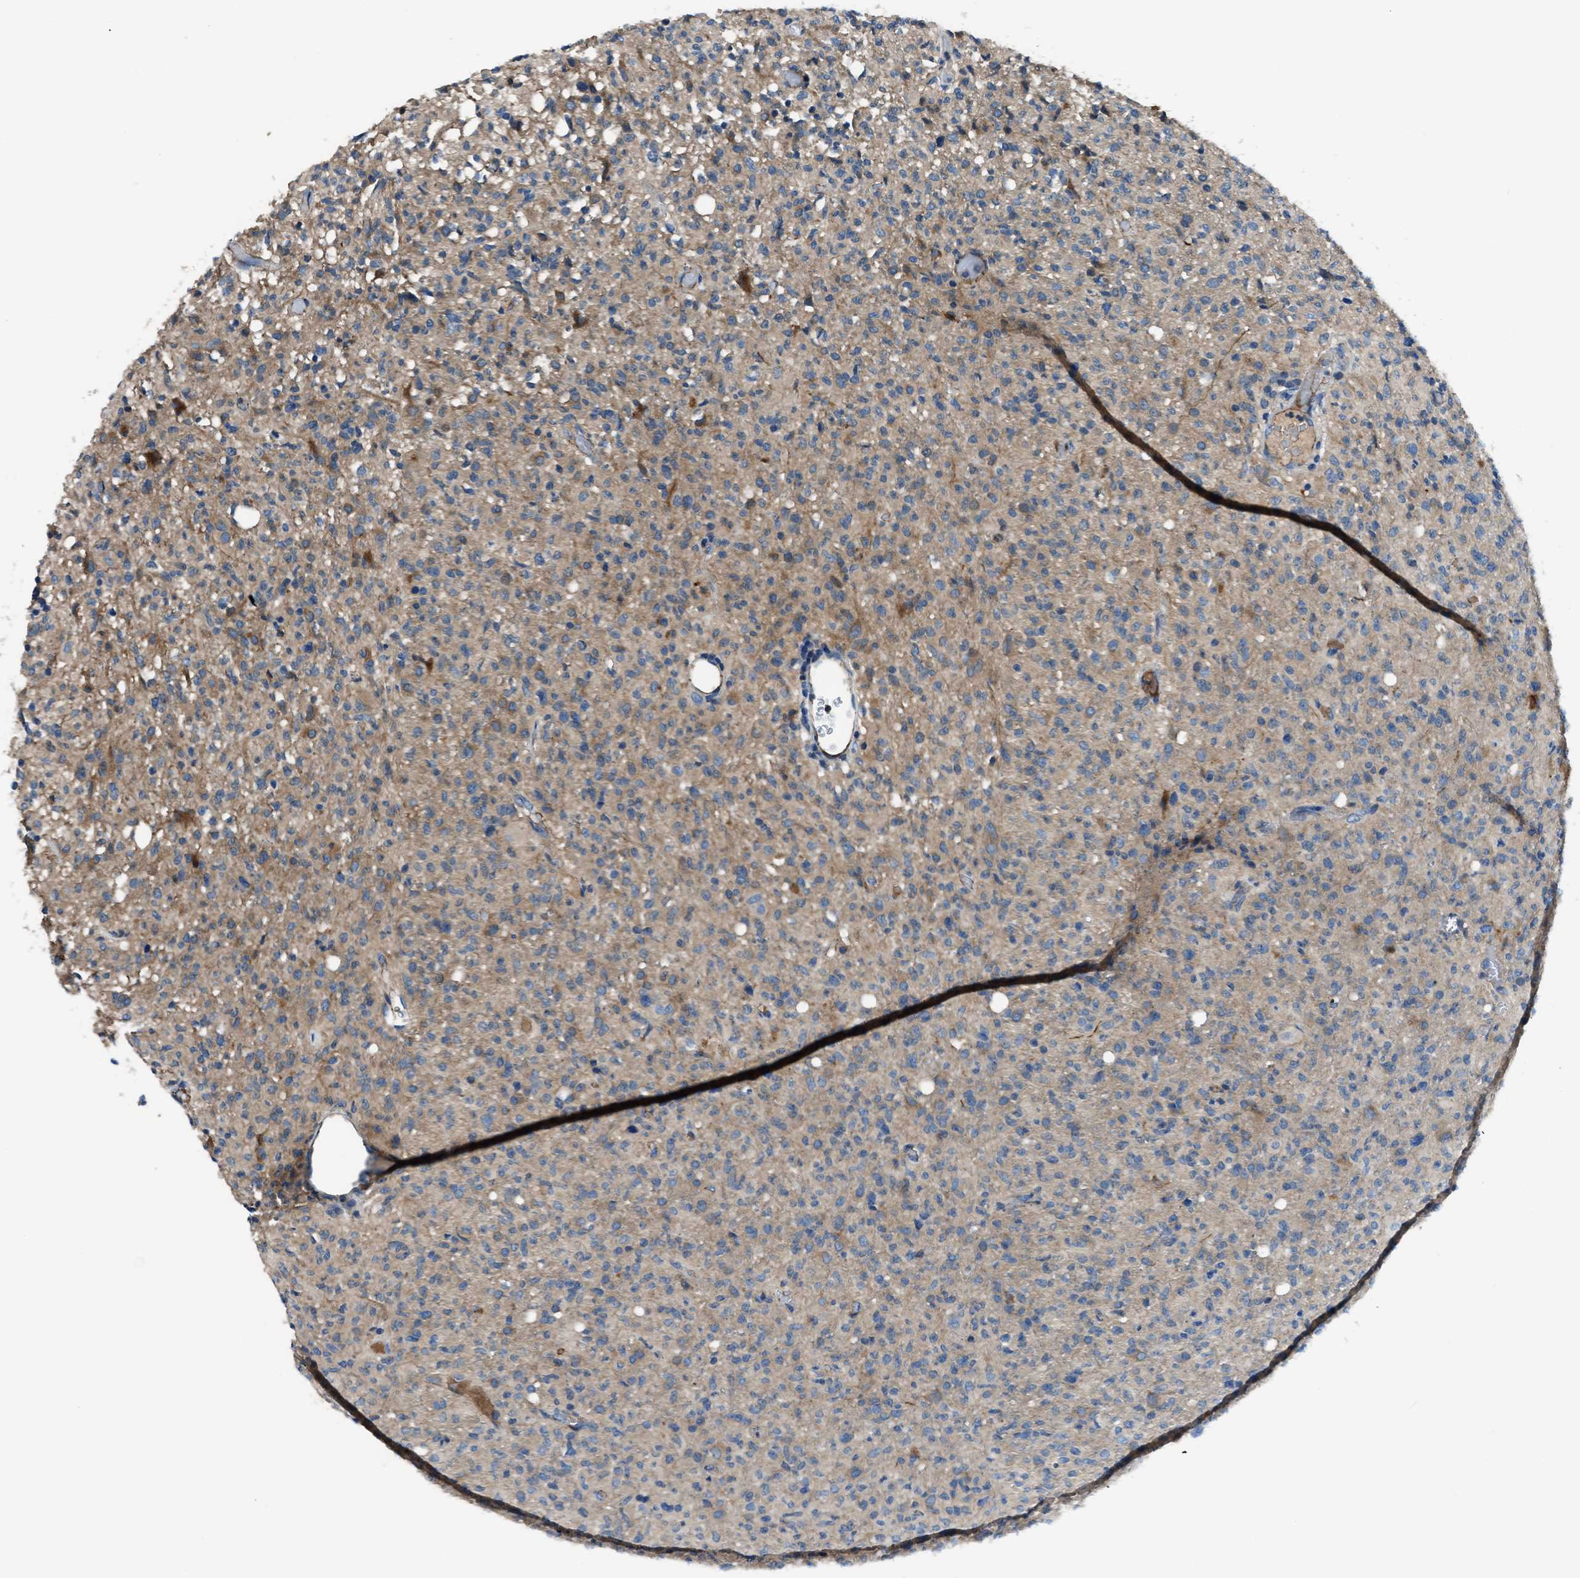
{"staining": {"intensity": "moderate", "quantity": "25%-75%", "location": "cytoplasmic/membranous"}, "tissue": "glioma", "cell_type": "Tumor cells", "image_type": "cancer", "snomed": [{"axis": "morphology", "description": "Glioma, malignant, High grade"}, {"axis": "topography", "description": "Brain"}], "caption": "IHC micrograph of neoplastic tissue: glioma stained using immunohistochemistry reveals medium levels of moderate protein expression localized specifically in the cytoplasmic/membranous of tumor cells, appearing as a cytoplasmic/membranous brown color.", "gene": "SLC38A6", "patient": {"sex": "female", "age": 57}}